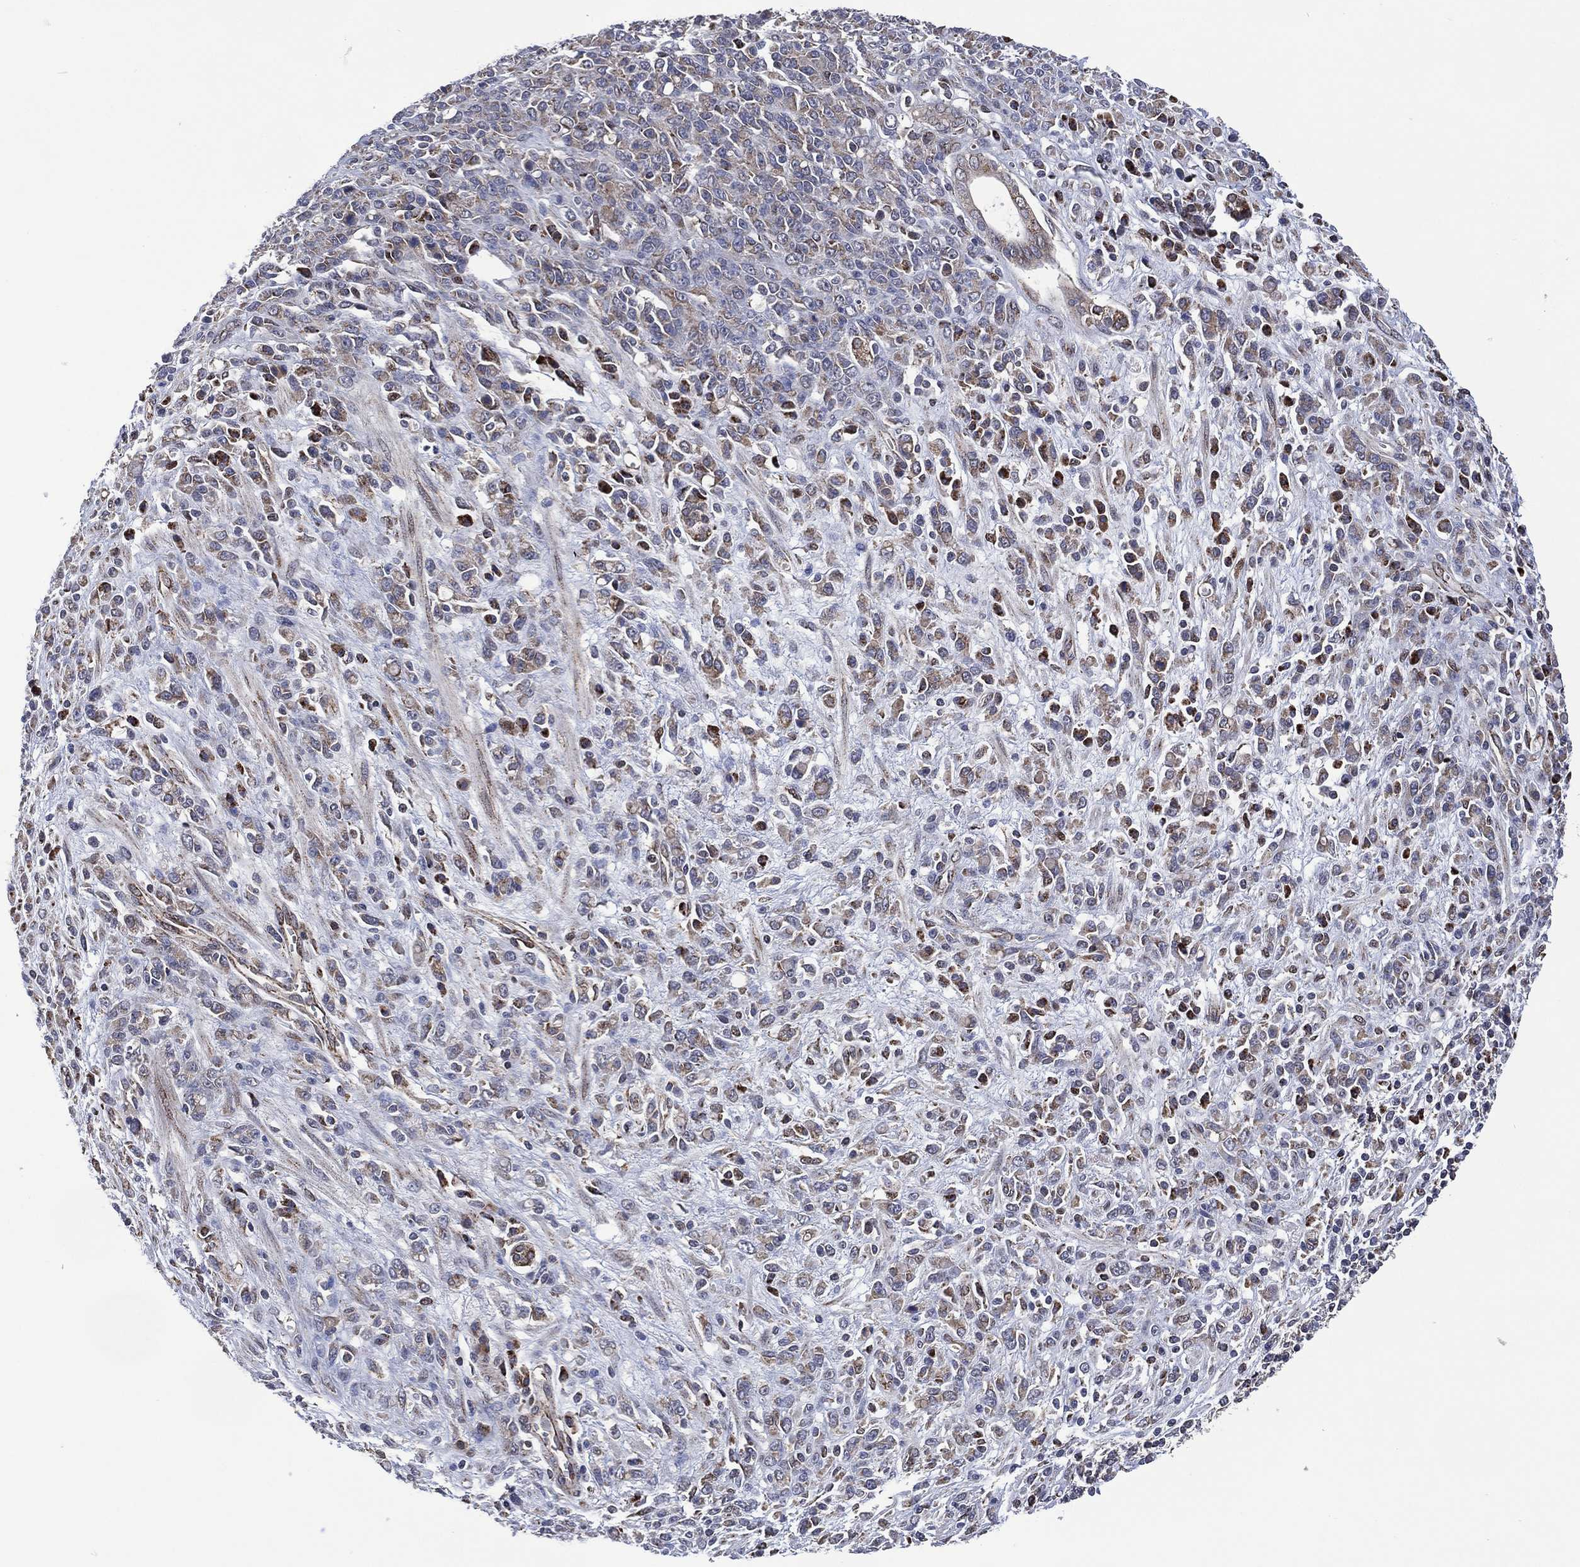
{"staining": {"intensity": "weak", "quantity": "25%-75%", "location": "cytoplasmic/membranous"}, "tissue": "stomach cancer", "cell_type": "Tumor cells", "image_type": "cancer", "snomed": [{"axis": "morphology", "description": "Adenocarcinoma, NOS"}, {"axis": "topography", "description": "Stomach"}], "caption": "Adenocarcinoma (stomach) stained for a protein (brown) demonstrates weak cytoplasmic/membranous positive positivity in about 25%-75% of tumor cells.", "gene": "HTD2", "patient": {"sex": "female", "age": 57}}